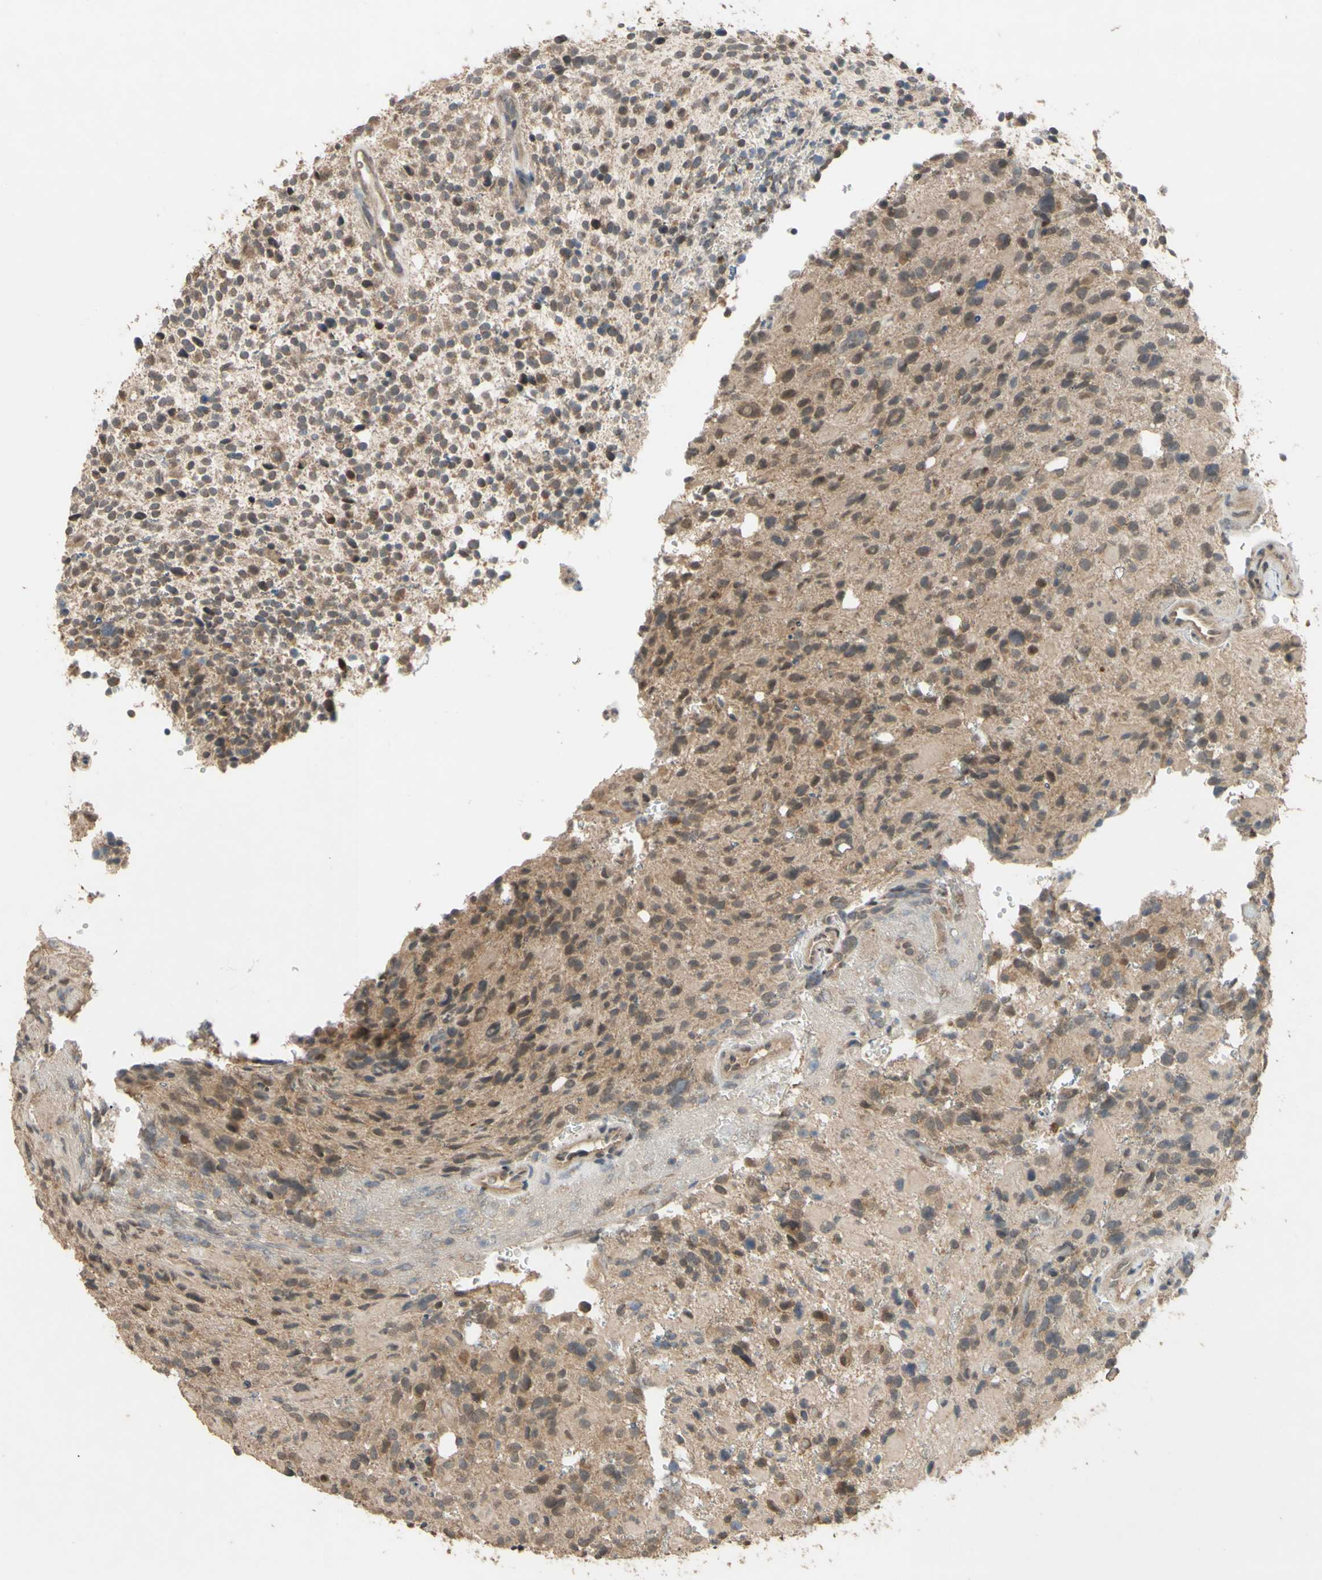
{"staining": {"intensity": "weak", "quantity": ">75%", "location": "cytoplasmic/membranous"}, "tissue": "glioma", "cell_type": "Tumor cells", "image_type": "cancer", "snomed": [{"axis": "morphology", "description": "Glioma, malignant, High grade"}, {"axis": "topography", "description": "Brain"}], "caption": "Human high-grade glioma (malignant) stained with a protein marker reveals weak staining in tumor cells.", "gene": "CD164", "patient": {"sex": "male", "age": 48}}